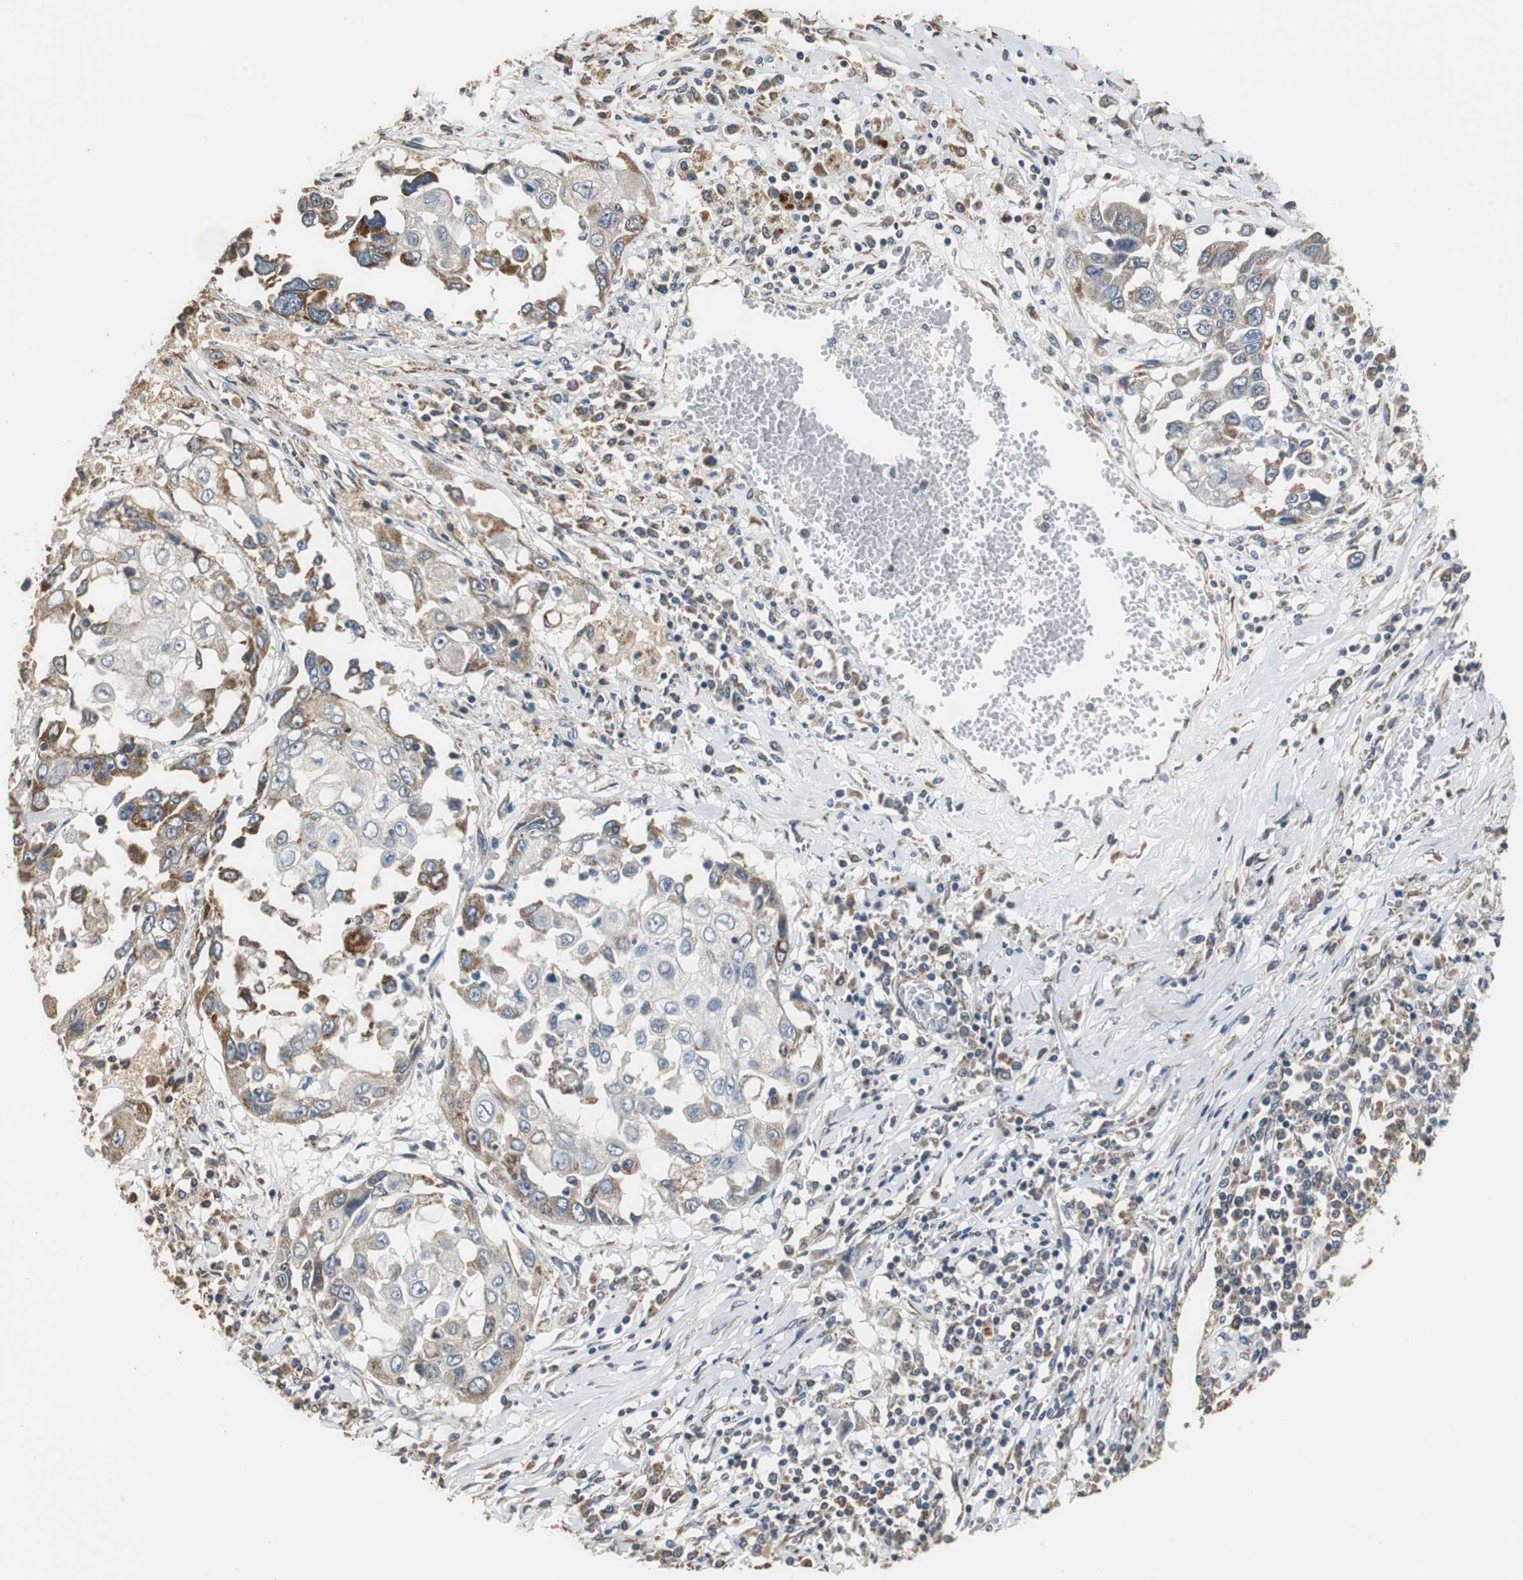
{"staining": {"intensity": "moderate", "quantity": "<25%", "location": "cytoplasmic/membranous"}, "tissue": "lung cancer", "cell_type": "Tumor cells", "image_type": "cancer", "snomed": [{"axis": "morphology", "description": "Squamous cell carcinoma, NOS"}, {"axis": "topography", "description": "Lung"}], "caption": "Tumor cells show low levels of moderate cytoplasmic/membranous expression in approximately <25% of cells in lung cancer.", "gene": "HMGCL", "patient": {"sex": "male", "age": 71}}